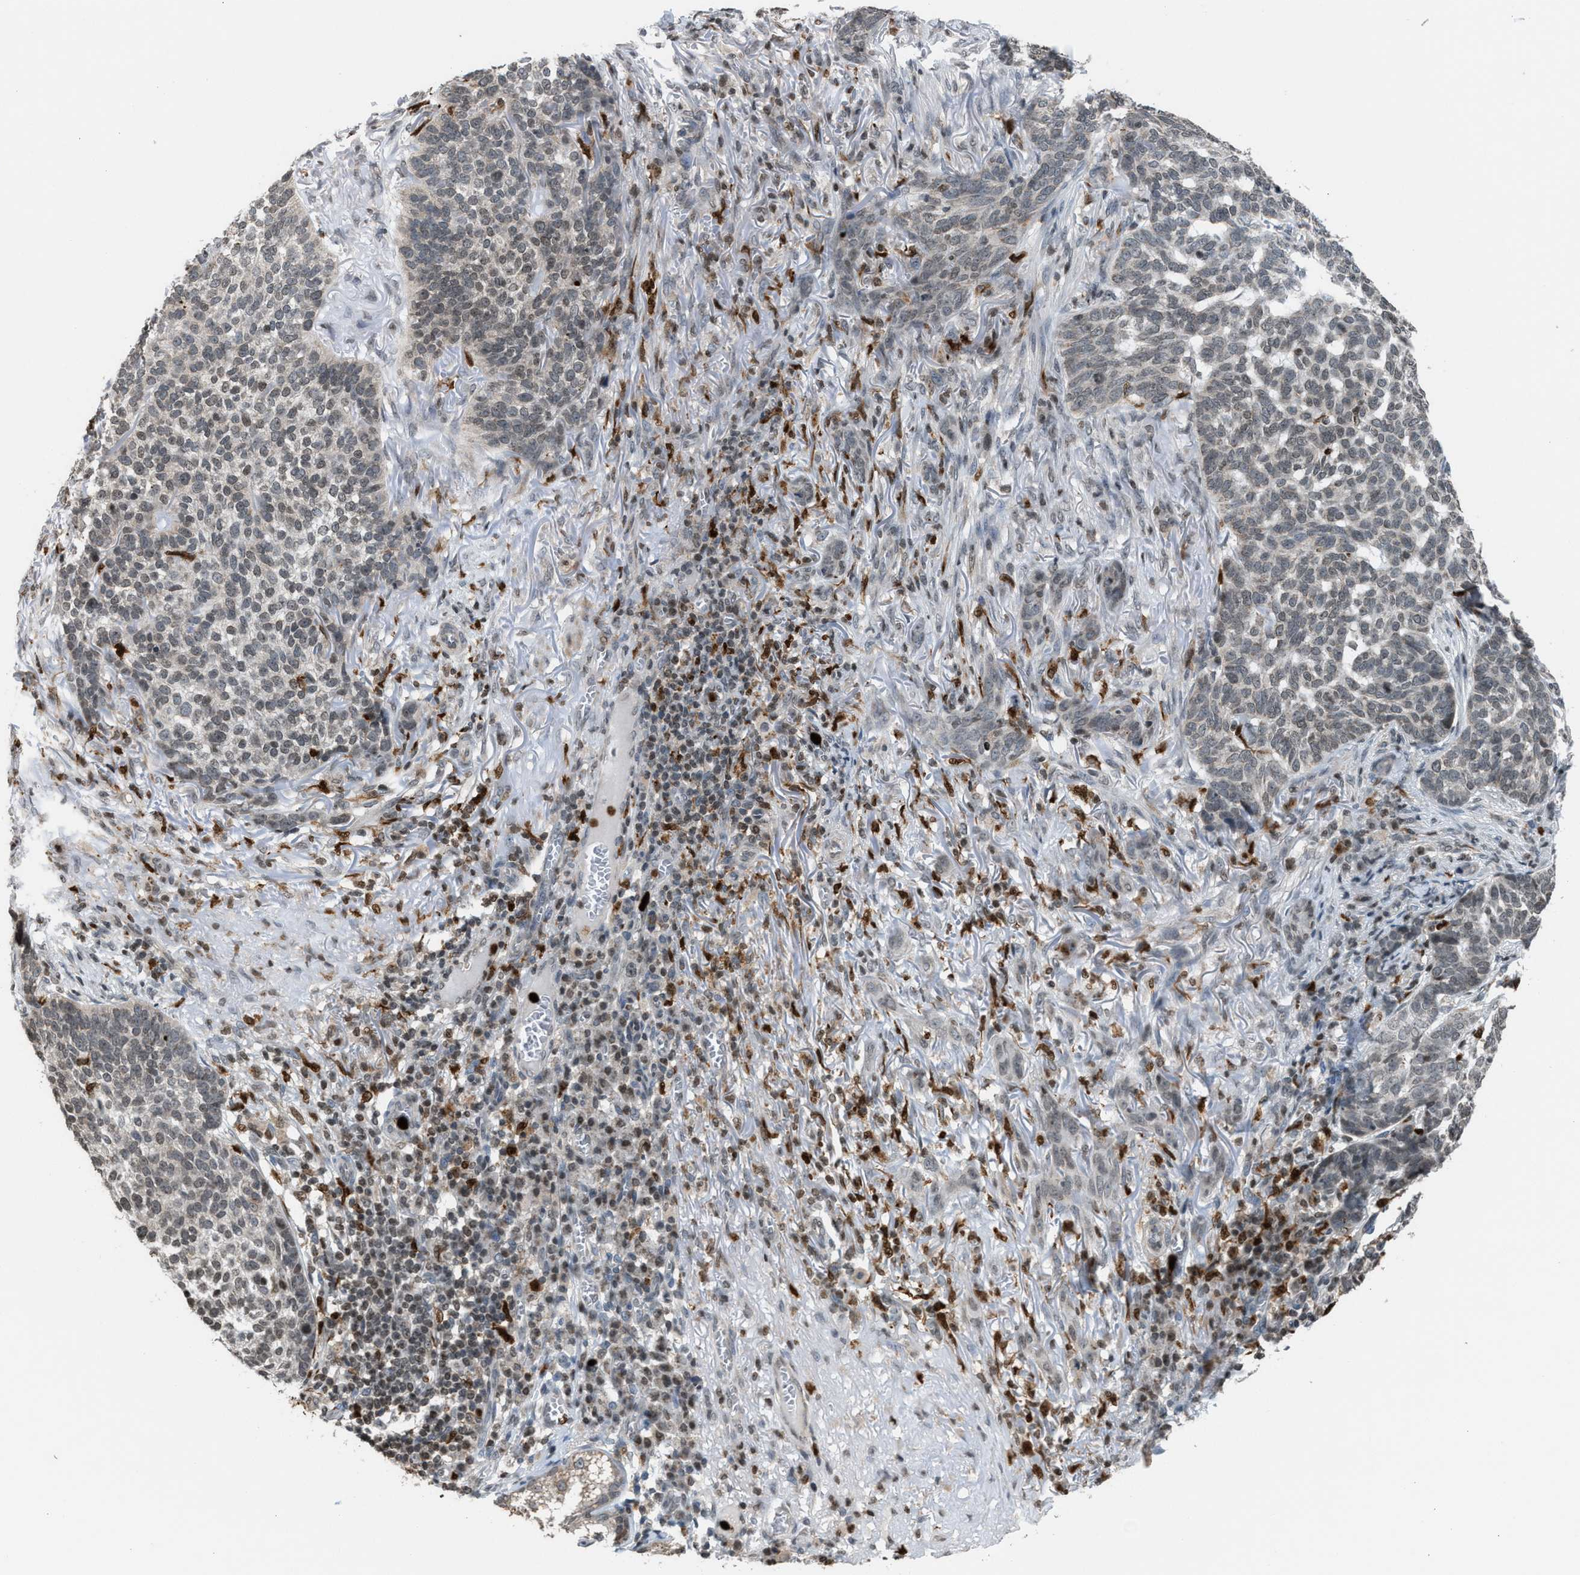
{"staining": {"intensity": "weak", "quantity": "<25%", "location": "cytoplasmic/membranous"}, "tissue": "skin cancer", "cell_type": "Tumor cells", "image_type": "cancer", "snomed": [{"axis": "morphology", "description": "Basal cell carcinoma"}, {"axis": "topography", "description": "Skin"}], "caption": "Immunohistochemistry of human basal cell carcinoma (skin) reveals no expression in tumor cells.", "gene": "PRUNE2", "patient": {"sex": "male", "age": 85}}